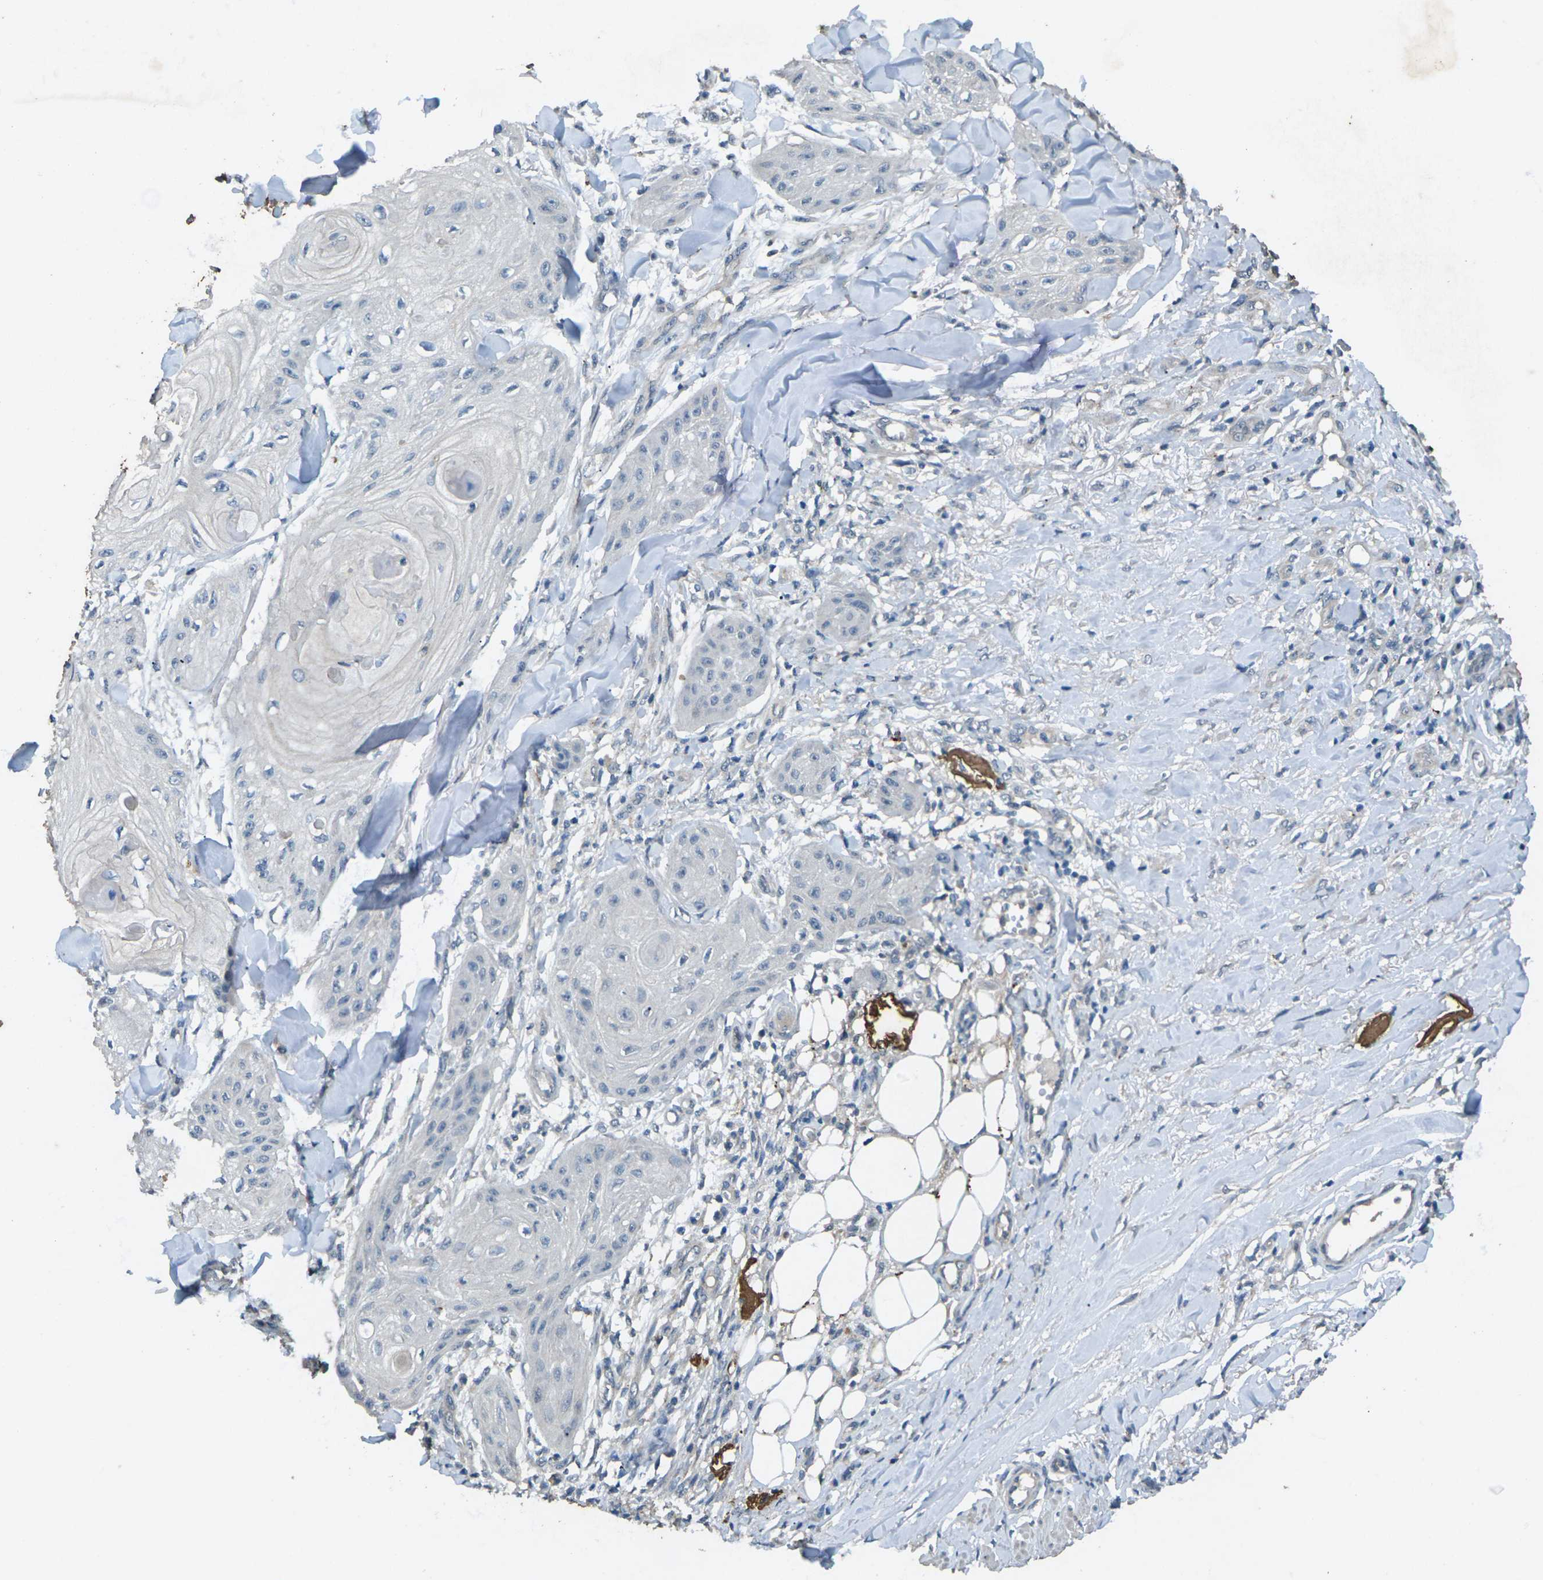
{"staining": {"intensity": "negative", "quantity": "none", "location": "none"}, "tissue": "skin cancer", "cell_type": "Tumor cells", "image_type": "cancer", "snomed": [{"axis": "morphology", "description": "Squamous cell carcinoma, NOS"}, {"axis": "topography", "description": "Skin"}], "caption": "DAB immunohistochemical staining of human skin cancer displays no significant staining in tumor cells.", "gene": "SIGLEC14", "patient": {"sex": "male", "age": 74}}